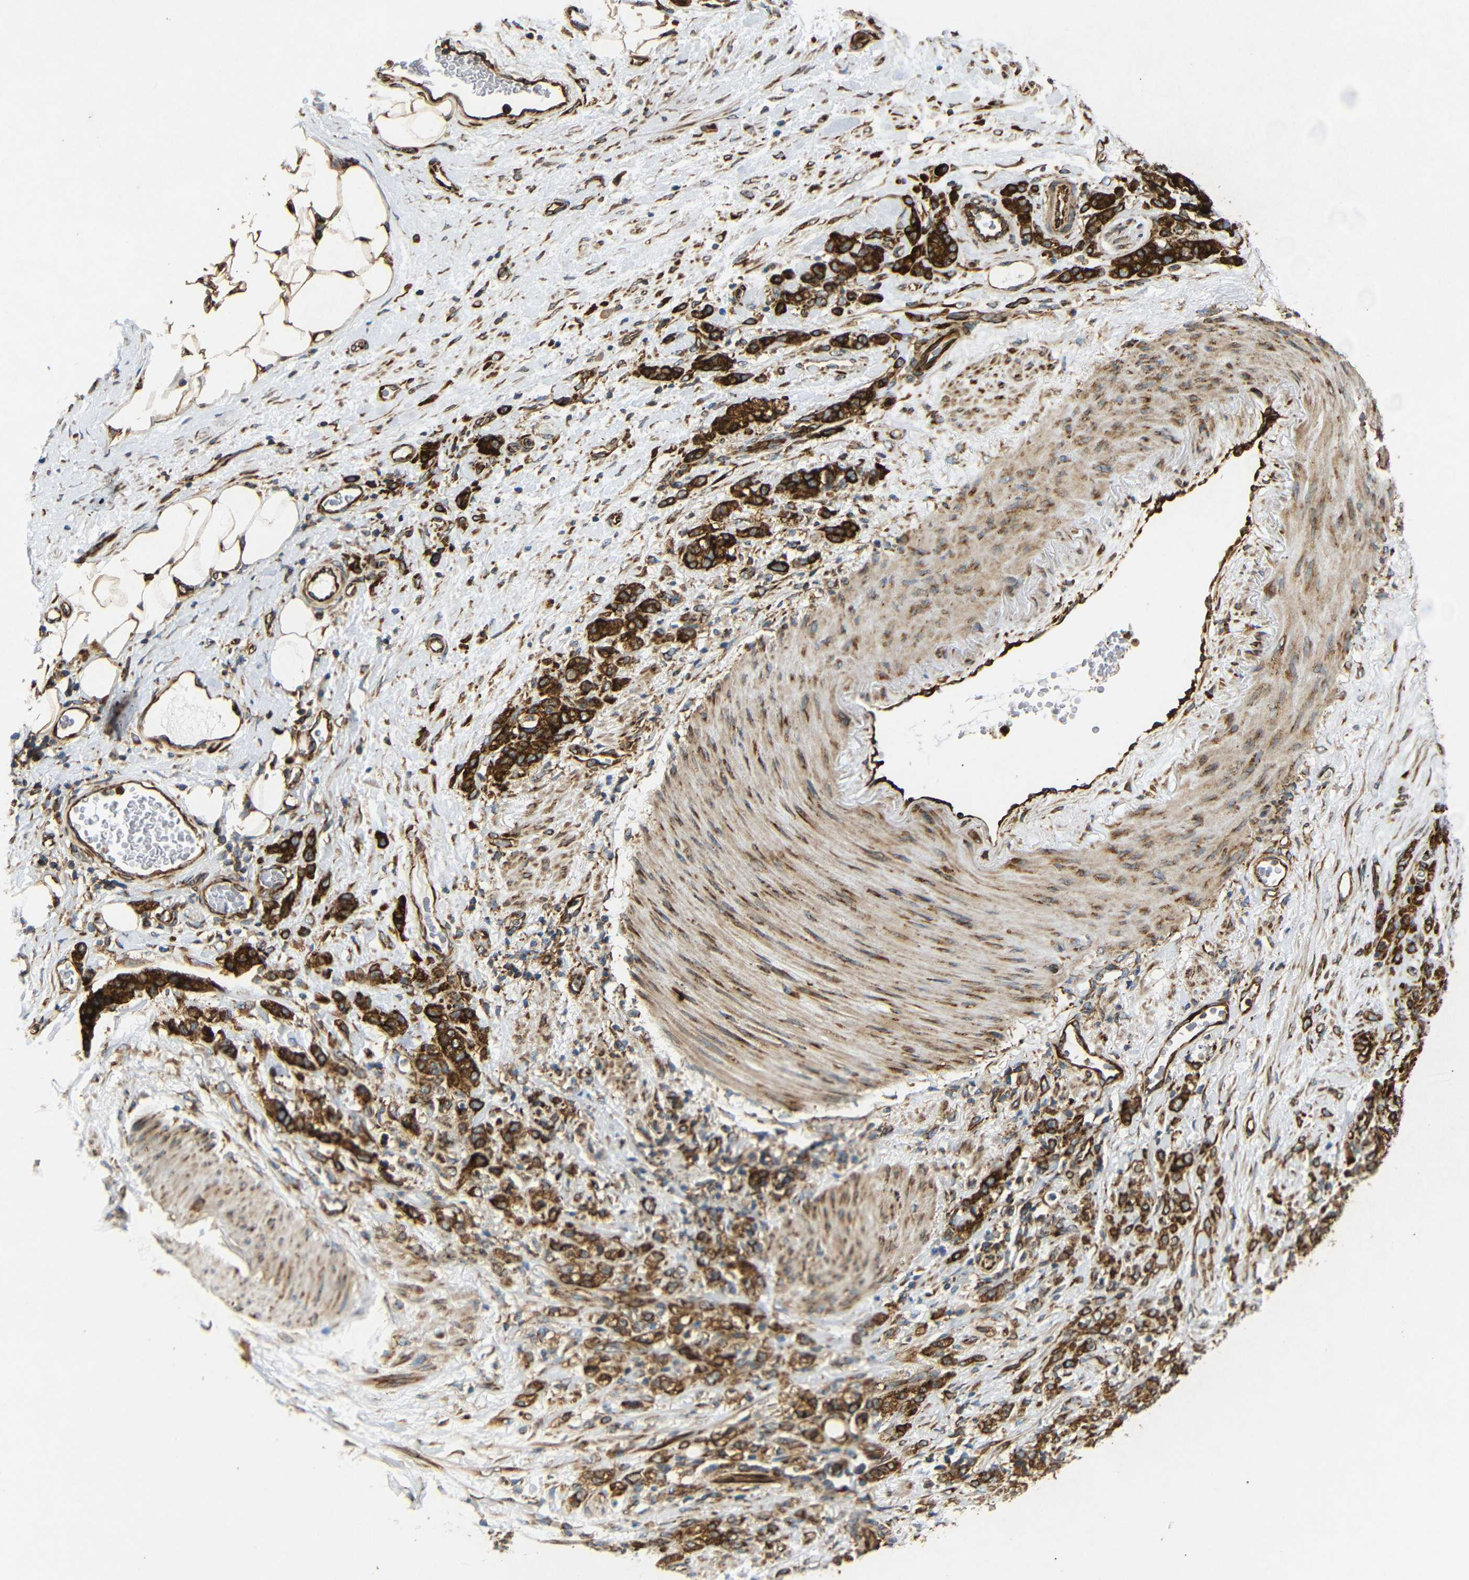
{"staining": {"intensity": "strong", "quantity": ">75%", "location": "cytoplasmic/membranous"}, "tissue": "stomach cancer", "cell_type": "Tumor cells", "image_type": "cancer", "snomed": [{"axis": "morphology", "description": "Adenocarcinoma, NOS"}, {"axis": "topography", "description": "Stomach"}], "caption": "A high-resolution image shows immunohistochemistry staining of adenocarcinoma (stomach), which demonstrates strong cytoplasmic/membranous positivity in about >75% of tumor cells.", "gene": "BTF3", "patient": {"sex": "male", "age": 82}}